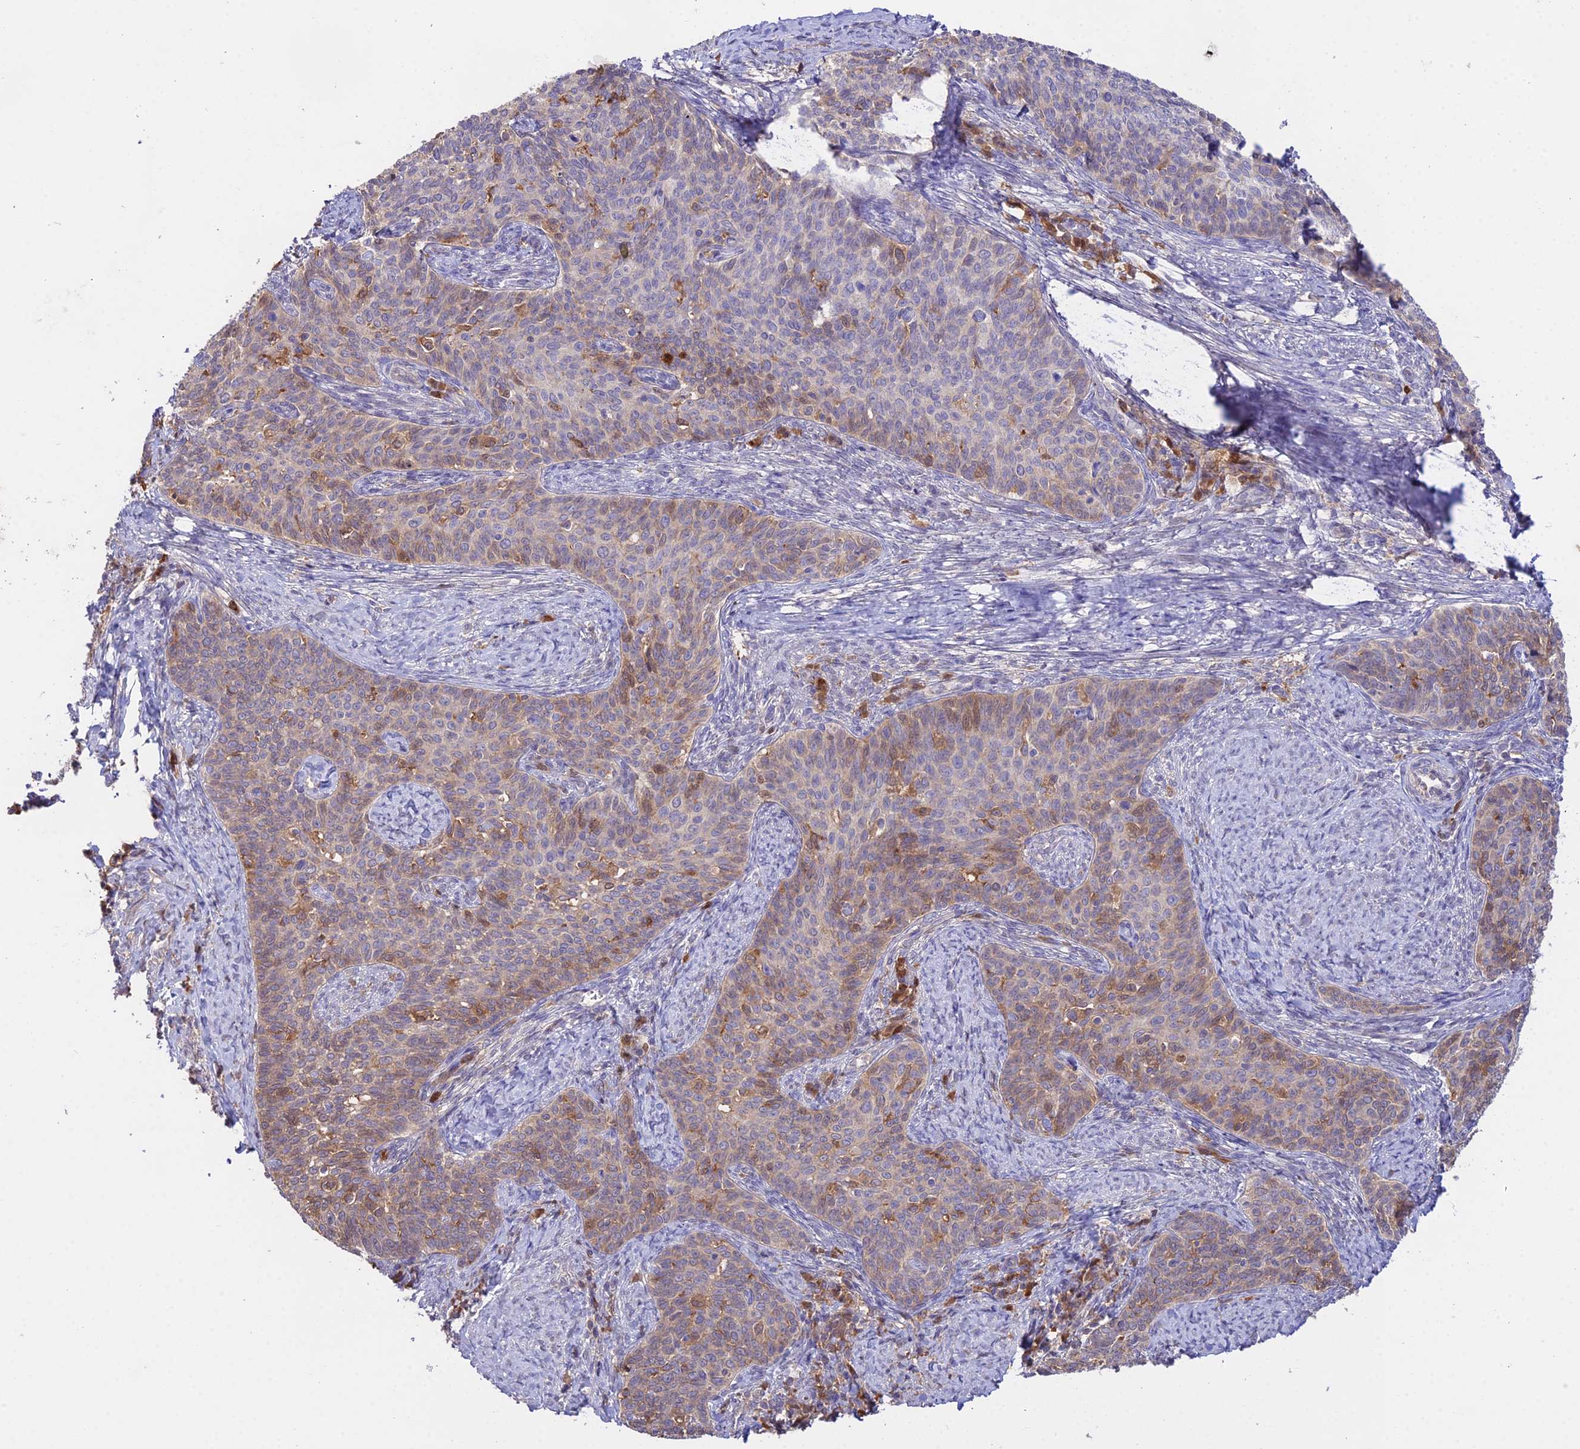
{"staining": {"intensity": "weak", "quantity": "<25%", "location": "cytoplasmic/membranous"}, "tissue": "cervical cancer", "cell_type": "Tumor cells", "image_type": "cancer", "snomed": [{"axis": "morphology", "description": "Squamous cell carcinoma, NOS"}, {"axis": "topography", "description": "Cervix"}], "caption": "Photomicrograph shows no protein staining in tumor cells of cervical squamous cell carcinoma tissue. The staining was performed using DAB to visualize the protein expression in brown, while the nuclei were stained in blue with hematoxylin (Magnification: 20x).", "gene": "FBP1", "patient": {"sex": "female", "age": 39}}